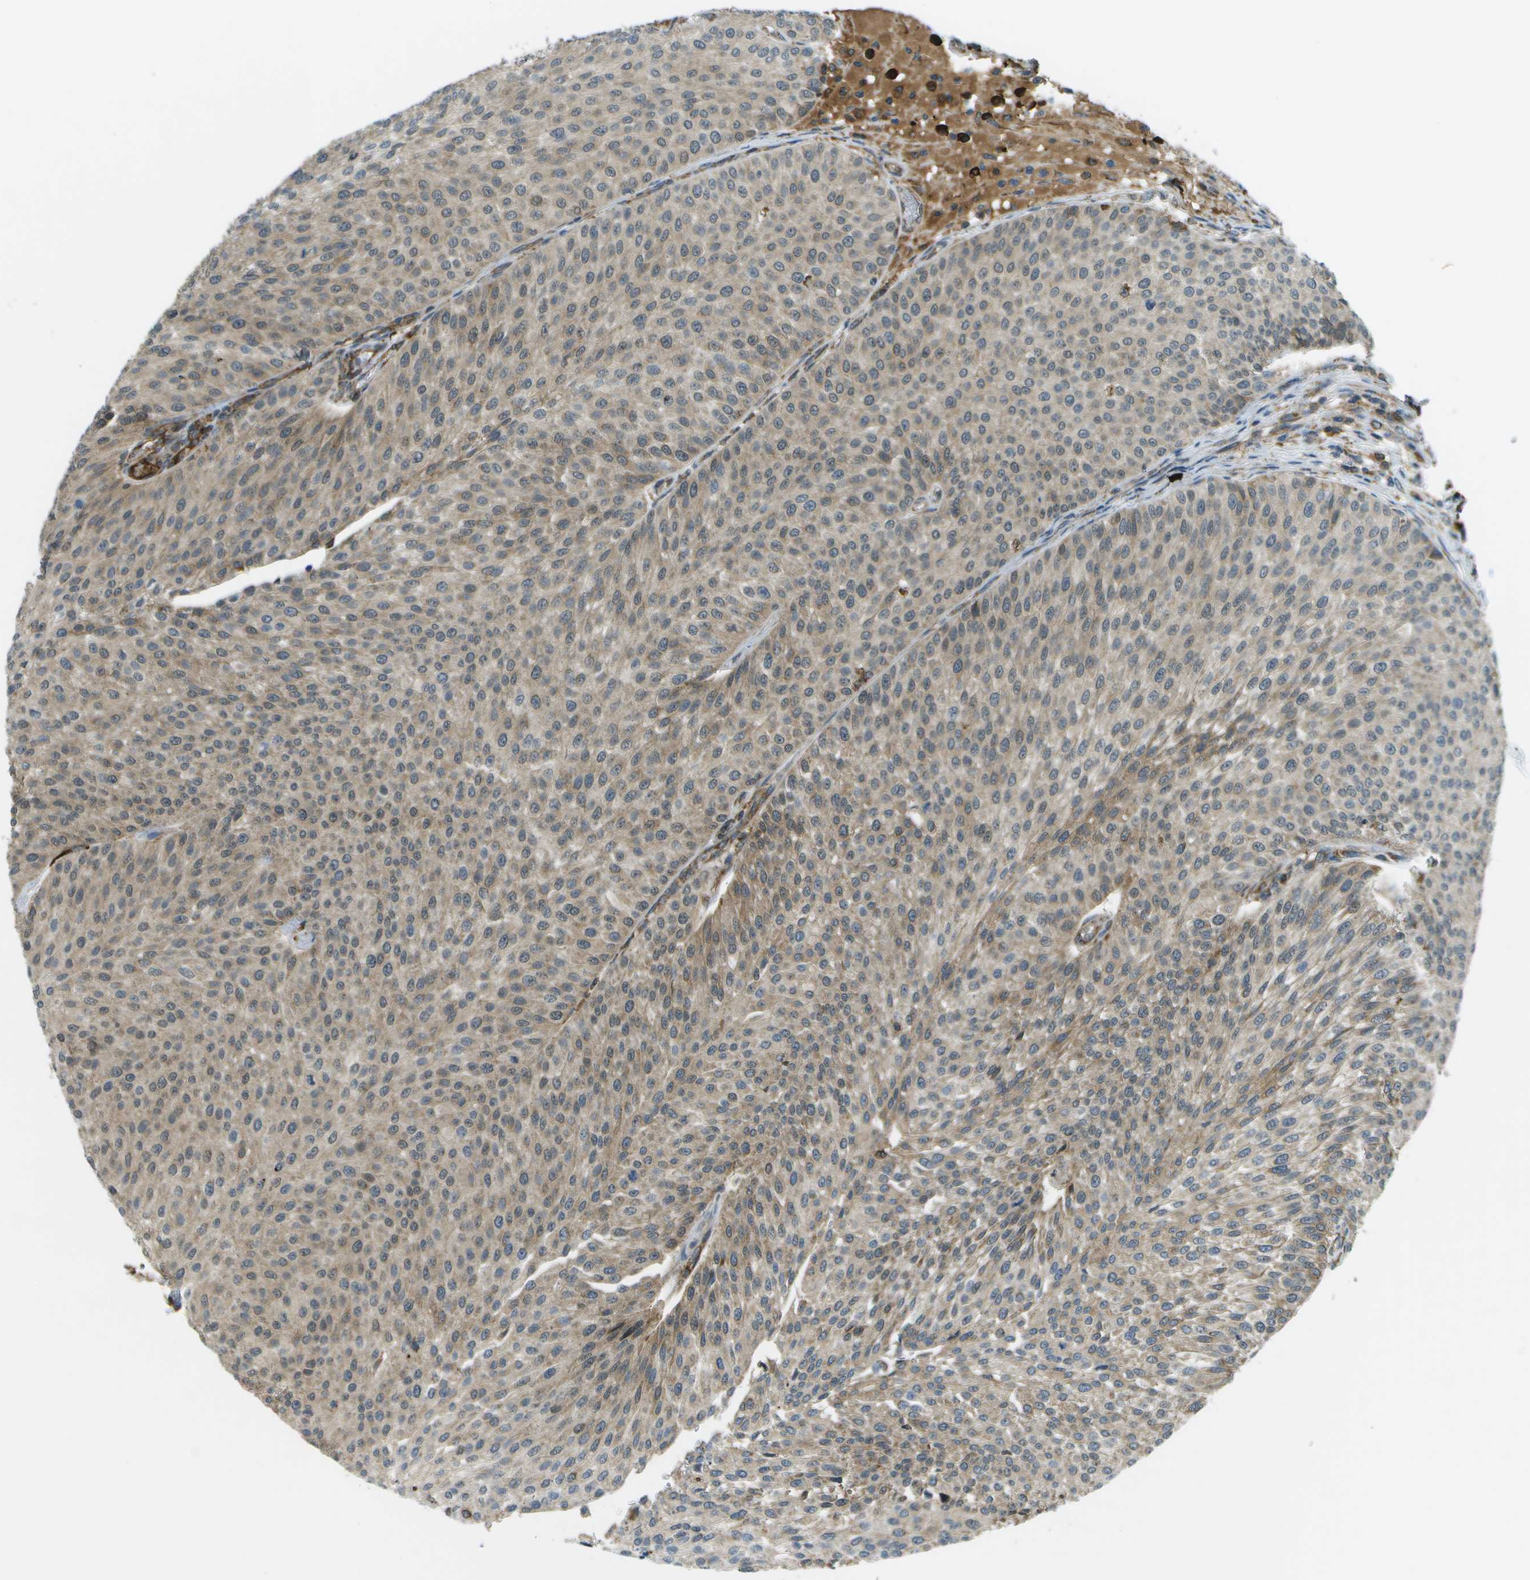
{"staining": {"intensity": "weak", "quantity": "25%-75%", "location": "cytoplasmic/membranous"}, "tissue": "urothelial cancer", "cell_type": "Tumor cells", "image_type": "cancer", "snomed": [{"axis": "morphology", "description": "Urothelial carcinoma, Low grade"}, {"axis": "topography", "description": "Smooth muscle"}, {"axis": "topography", "description": "Urinary bladder"}], "caption": "Protein expression analysis of human urothelial cancer reveals weak cytoplasmic/membranous staining in approximately 25%-75% of tumor cells. Using DAB (3,3'-diaminobenzidine) (brown) and hematoxylin (blue) stains, captured at high magnification using brightfield microscopy.", "gene": "USP30", "patient": {"sex": "male", "age": 60}}